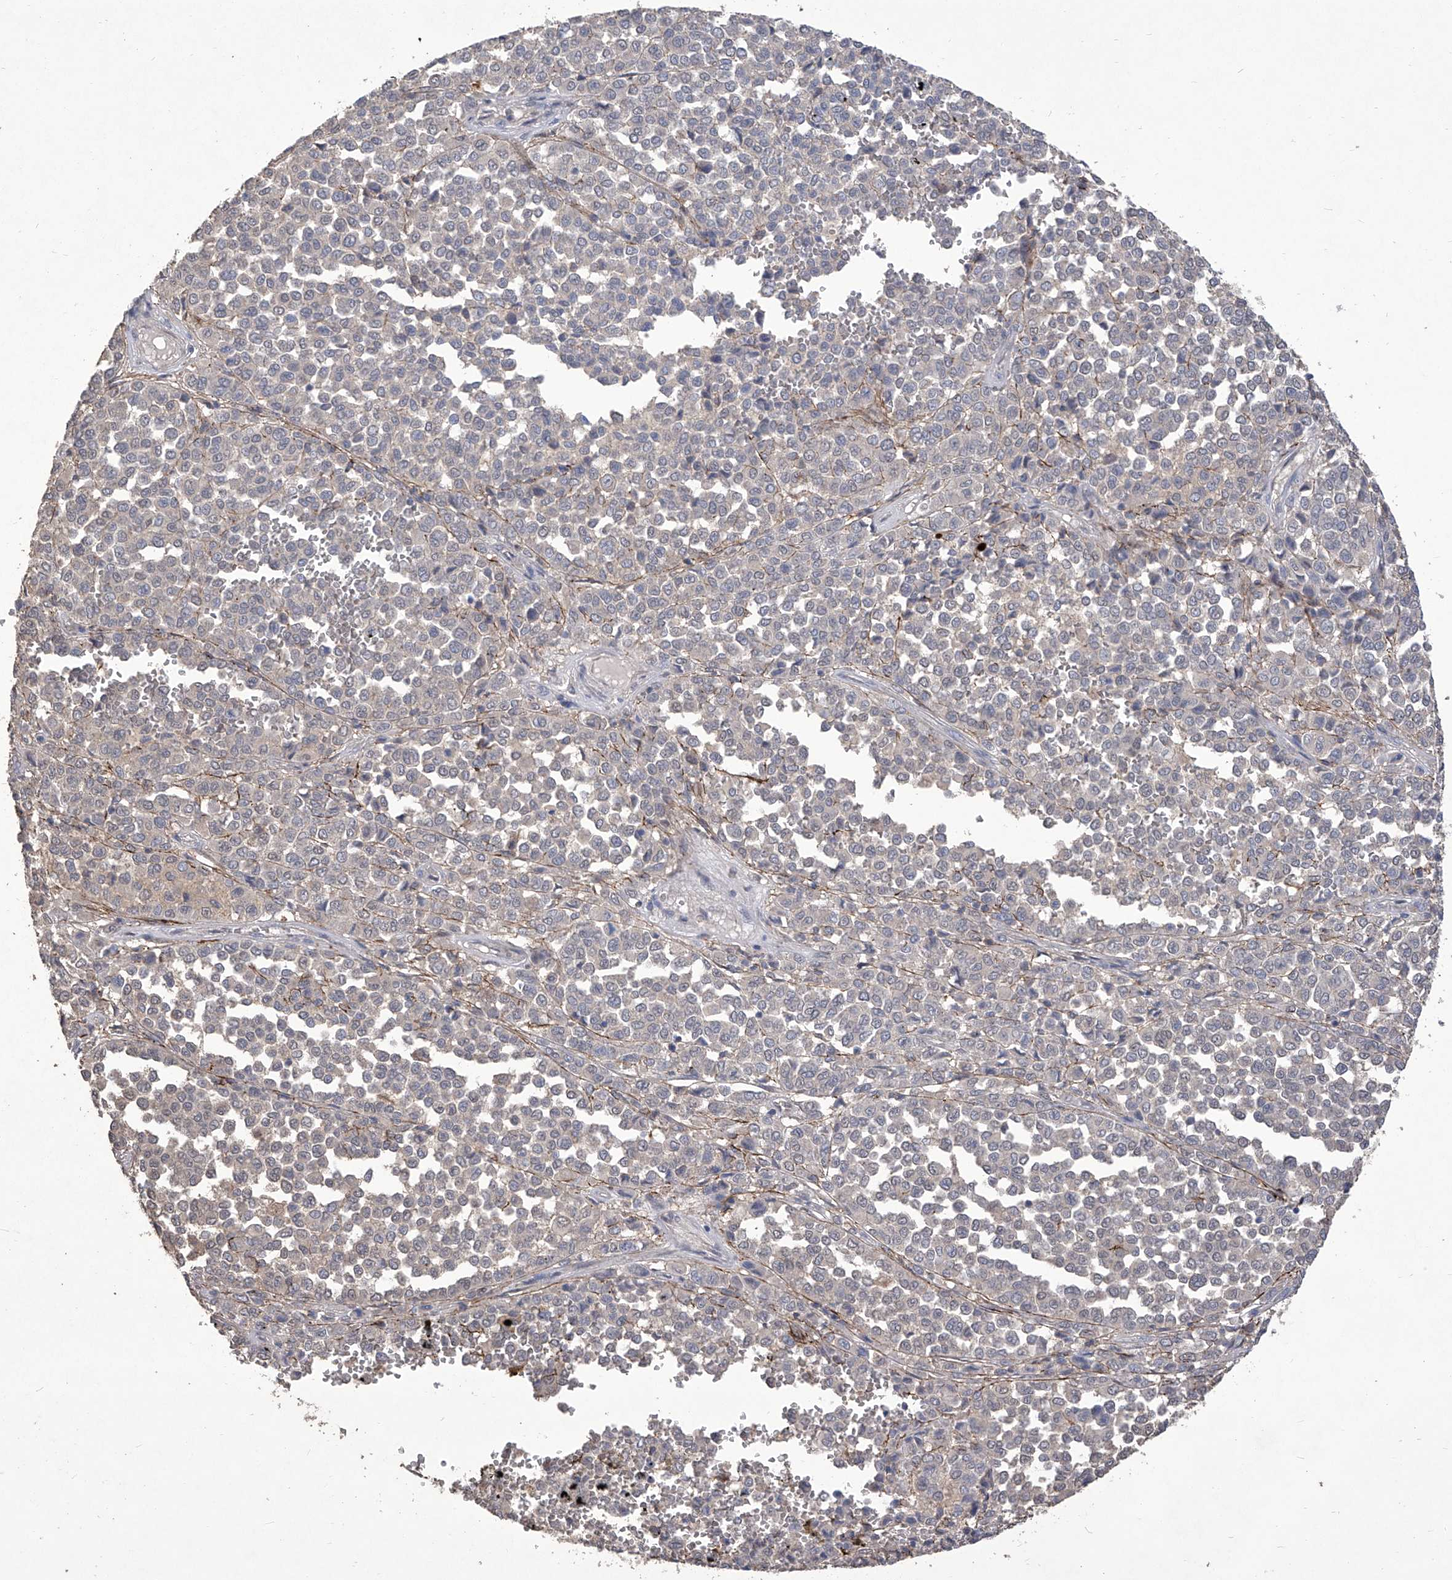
{"staining": {"intensity": "negative", "quantity": "none", "location": "none"}, "tissue": "melanoma", "cell_type": "Tumor cells", "image_type": "cancer", "snomed": [{"axis": "morphology", "description": "Malignant melanoma, Metastatic site"}, {"axis": "topography", "description": "Pancreas"}], "caption": "High power microscopy micrograph of an immunohistochemistry histopathology image of melanoma, revealing no significant positivity in tumor cells. Nuclei are stained in blue.", "gene": "TXNIP", "patient": {"sex": "female", "age": 30}}